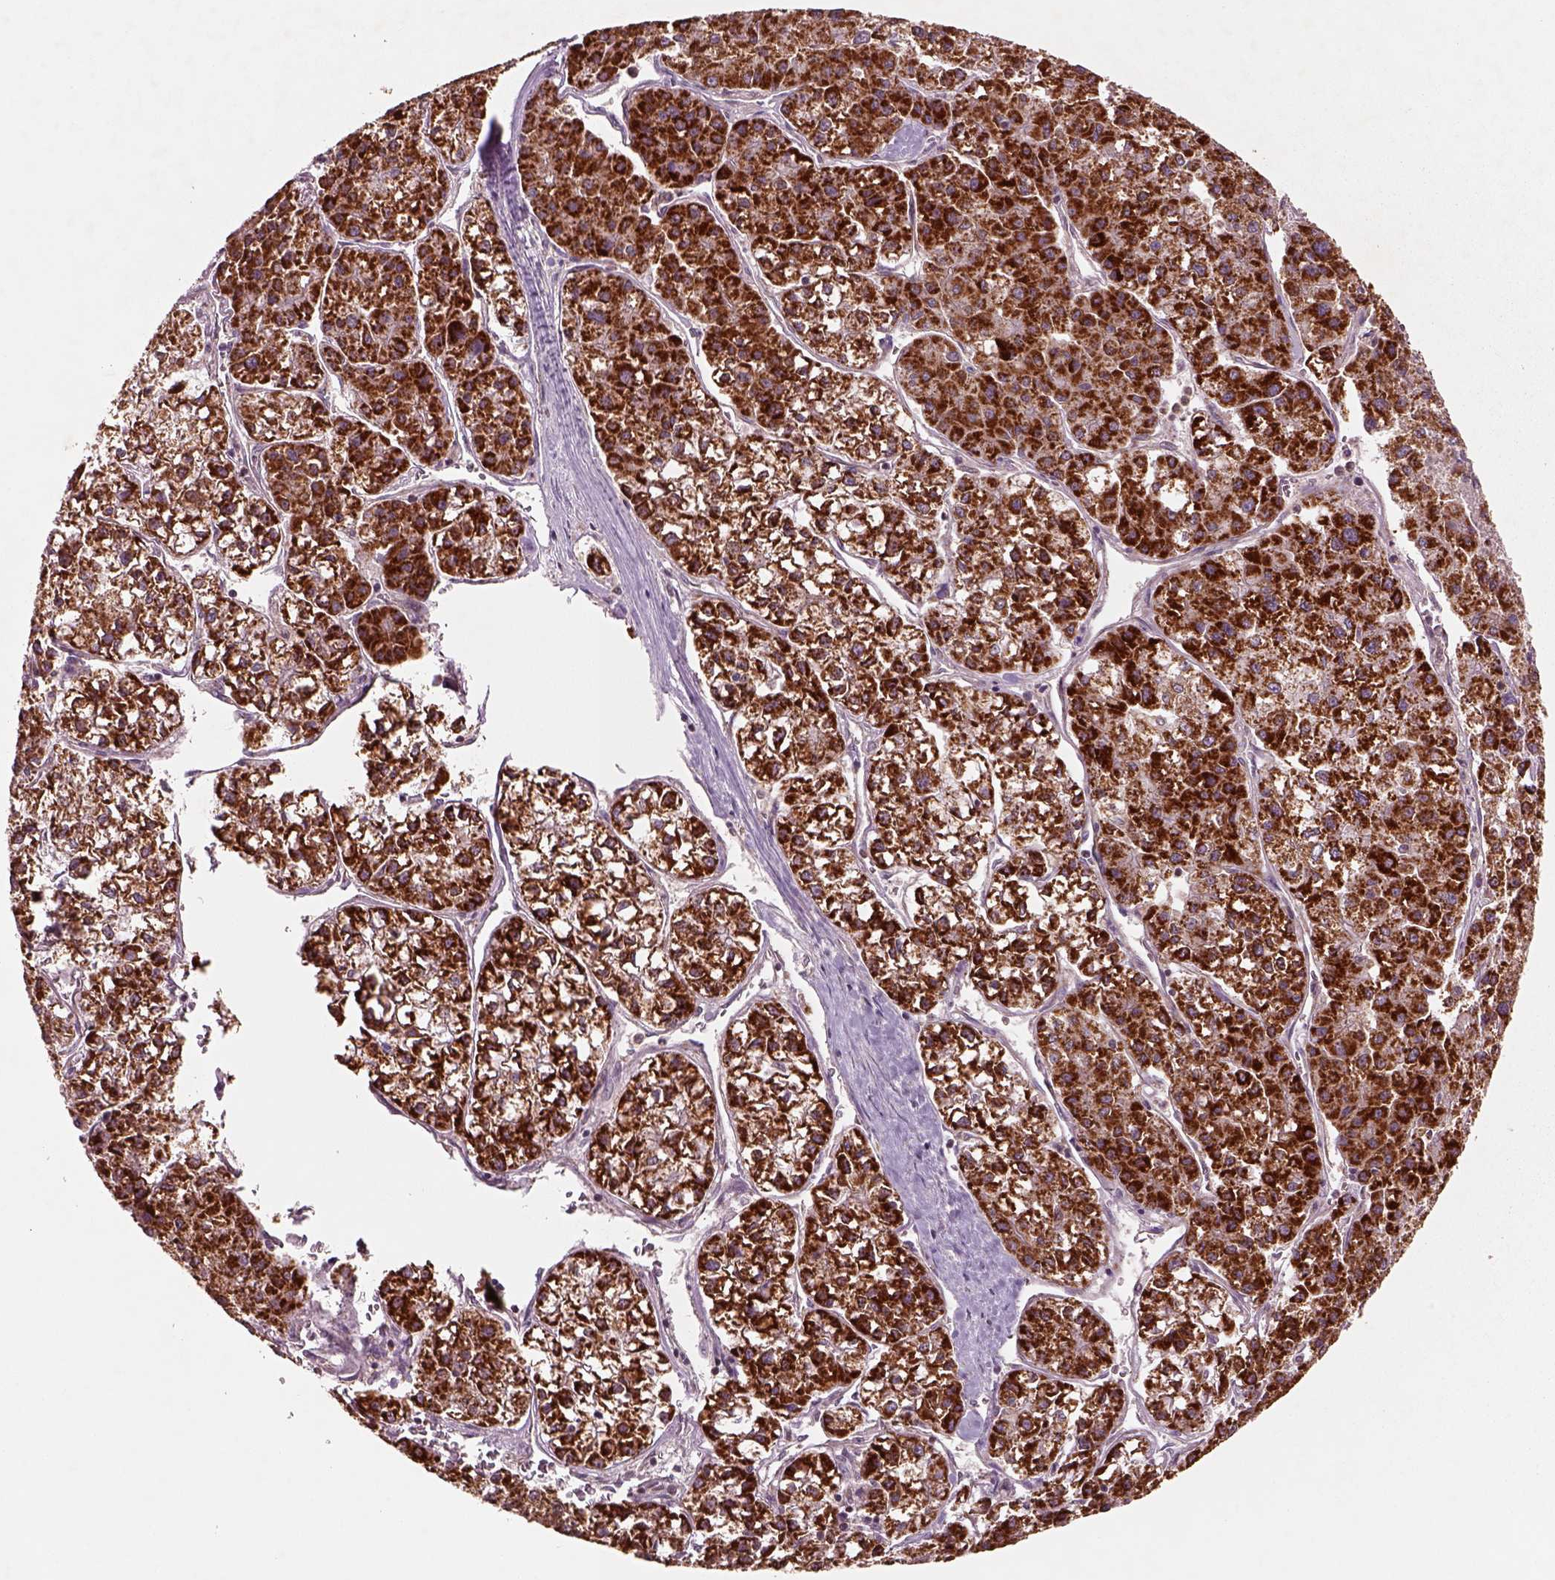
{"staining": {"intensity": "strong", "quantity": ">75%", "location": "cytoplasmic/membranous"}, "tissue": "liver cancer", "cell_type": "Tumor cells", "image_type": "cancer", "snomed": [{"axis": "morphology", "description": "Carcinoma, Hepatocellular, NOS"}, {"axis": "topography", "description": "Liver"}], "caption": "Liver cancer (hepatocellular carcinoma) tissue exhibits strong cytoplasmic/membranous positivity in about >75% of tumor cells, visualized by immunohistochemistry.", "gene": "SLC25A5", "patient": {"sex": "male", "age": 73}}